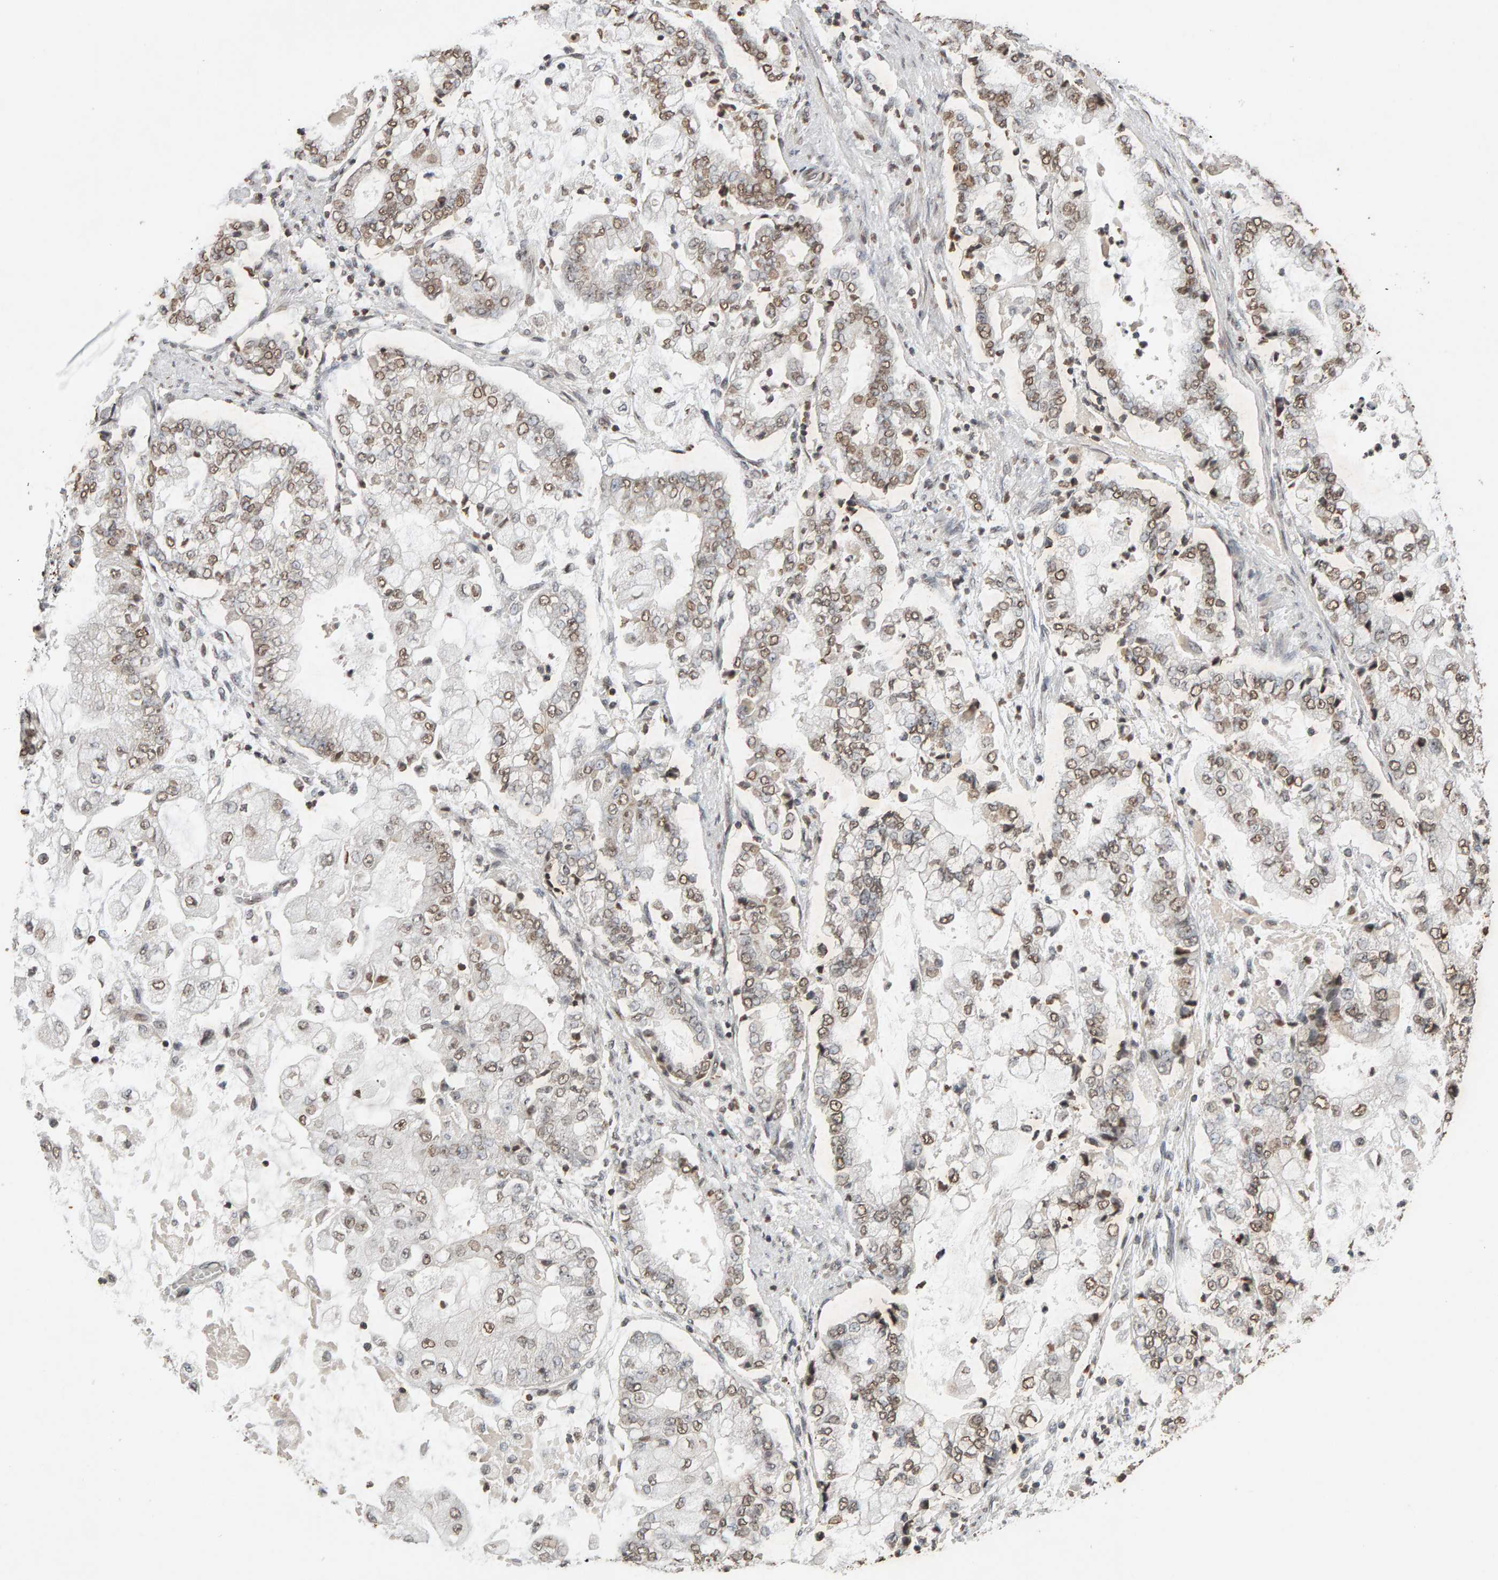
{"staining": {"intensity": "weak", "quantity": ">75%", "location": "nuclear"}, "tissue": "stomach cancer", "cell_type": "Tumor cells", "image_type": "cancer", "snomed": [{"axis": "morphology", "description": "Adenocarcinoma, NOS"}, {"axis": "topography", "description": "Stomach"}], "caption": "Protein expression by IHC displays weak nuclear expression in approximately >75% of tumor cells in stomach cancer.", "gene": "DNAJB5", "patient": {"sex": "male", "age": 76}}